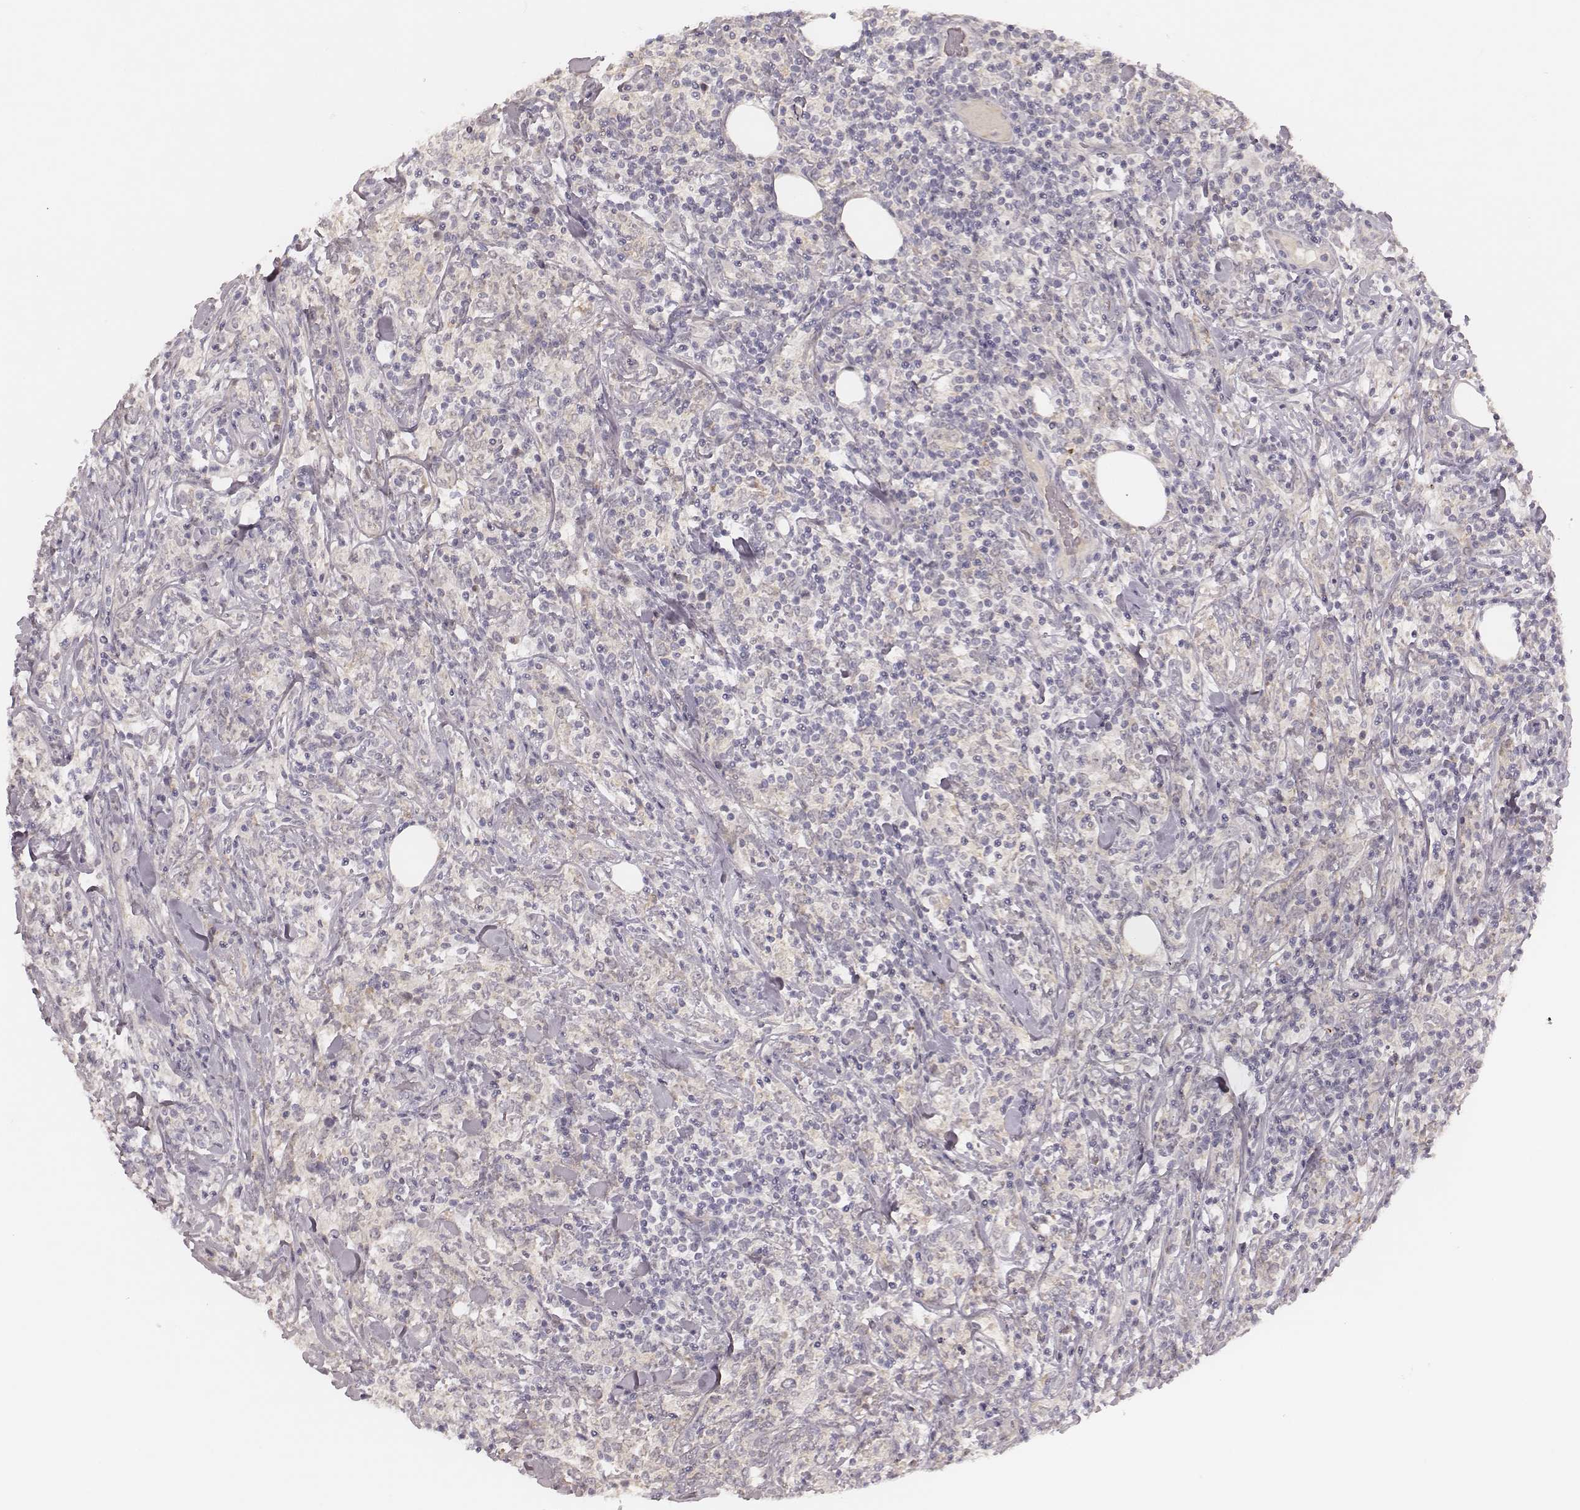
{"staining": {"intensity": "negative", "quantity": "none", "location": "none"}, "tissue": "lymphoma", "cell_type": "Tumor cells", "image_type": "cancer", "snomed": [{"axis": "morphology", "description": "Malignant lymphoma, non-Hodgkin's type, High grade"}, {"axis": "topography", "description": "Lymph node"}], "caption": "A micrograph of human lymphoma is negative for staining in tumor cells. The staining was performed using DAB to visualize the protein expression in brown, while the nuclei were stained in blue with hematoxylin (Magnification: 20x).", "gene": "FAM13B", "patient": {"sex": "female", "age": 84}}